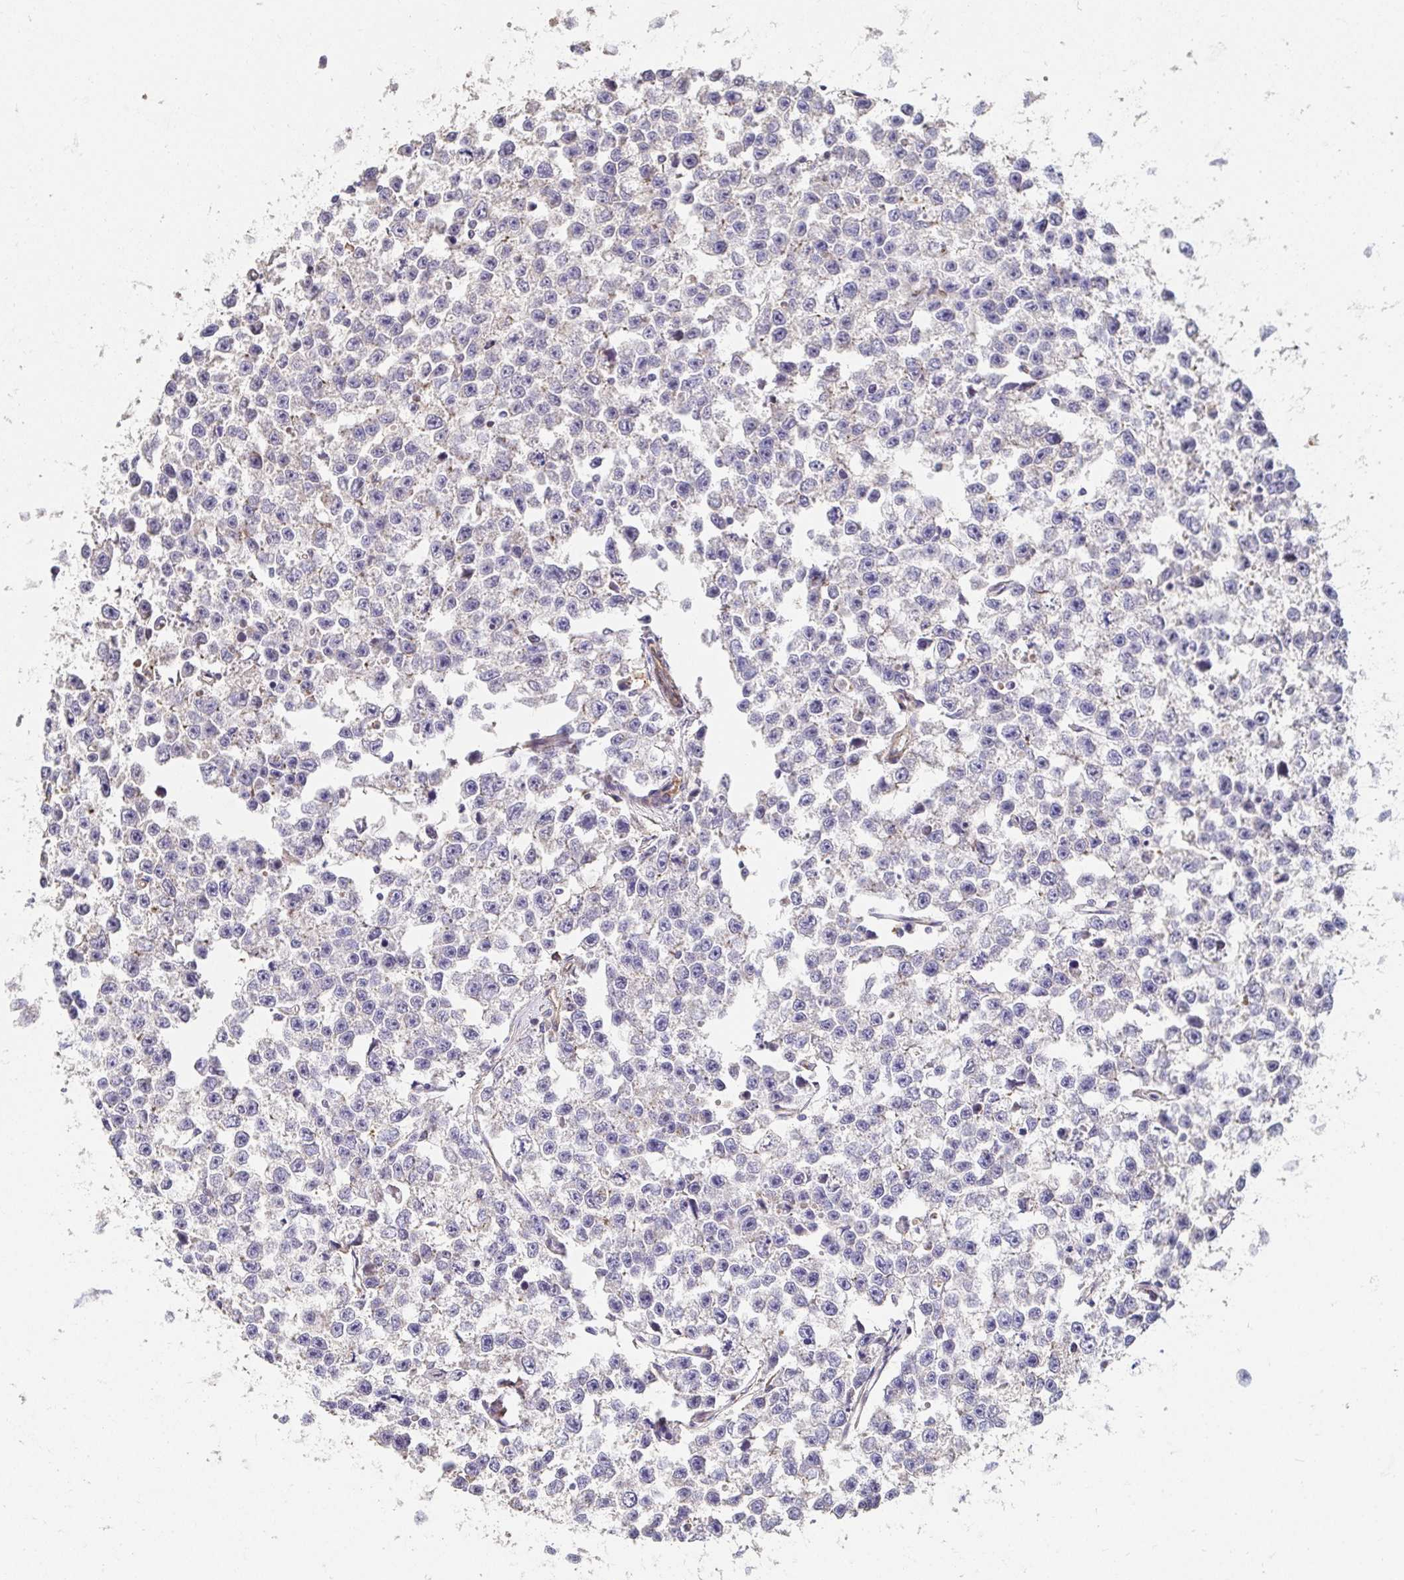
{"staining": {"intensity": "negative", "quantity": "none", "location": "none"}, "tissue": "testis cancer", "cell_type": "Tumor cells", "image_type": "cancer", "snomed": [{"axis": "morphology", "description": "Seminoma, NOS"}, {"axis": "topography", "description": "Testis"}], "caption": "Testis seminoma was stained to show a protein in brown. There is no significant positivity in tumor cells. The staining is performed using DAB brown chromogen with nuclei counter-stained in using hematoxylin.", "gene": "APBB1", "patient": {"sex": "male", "age": 26}}